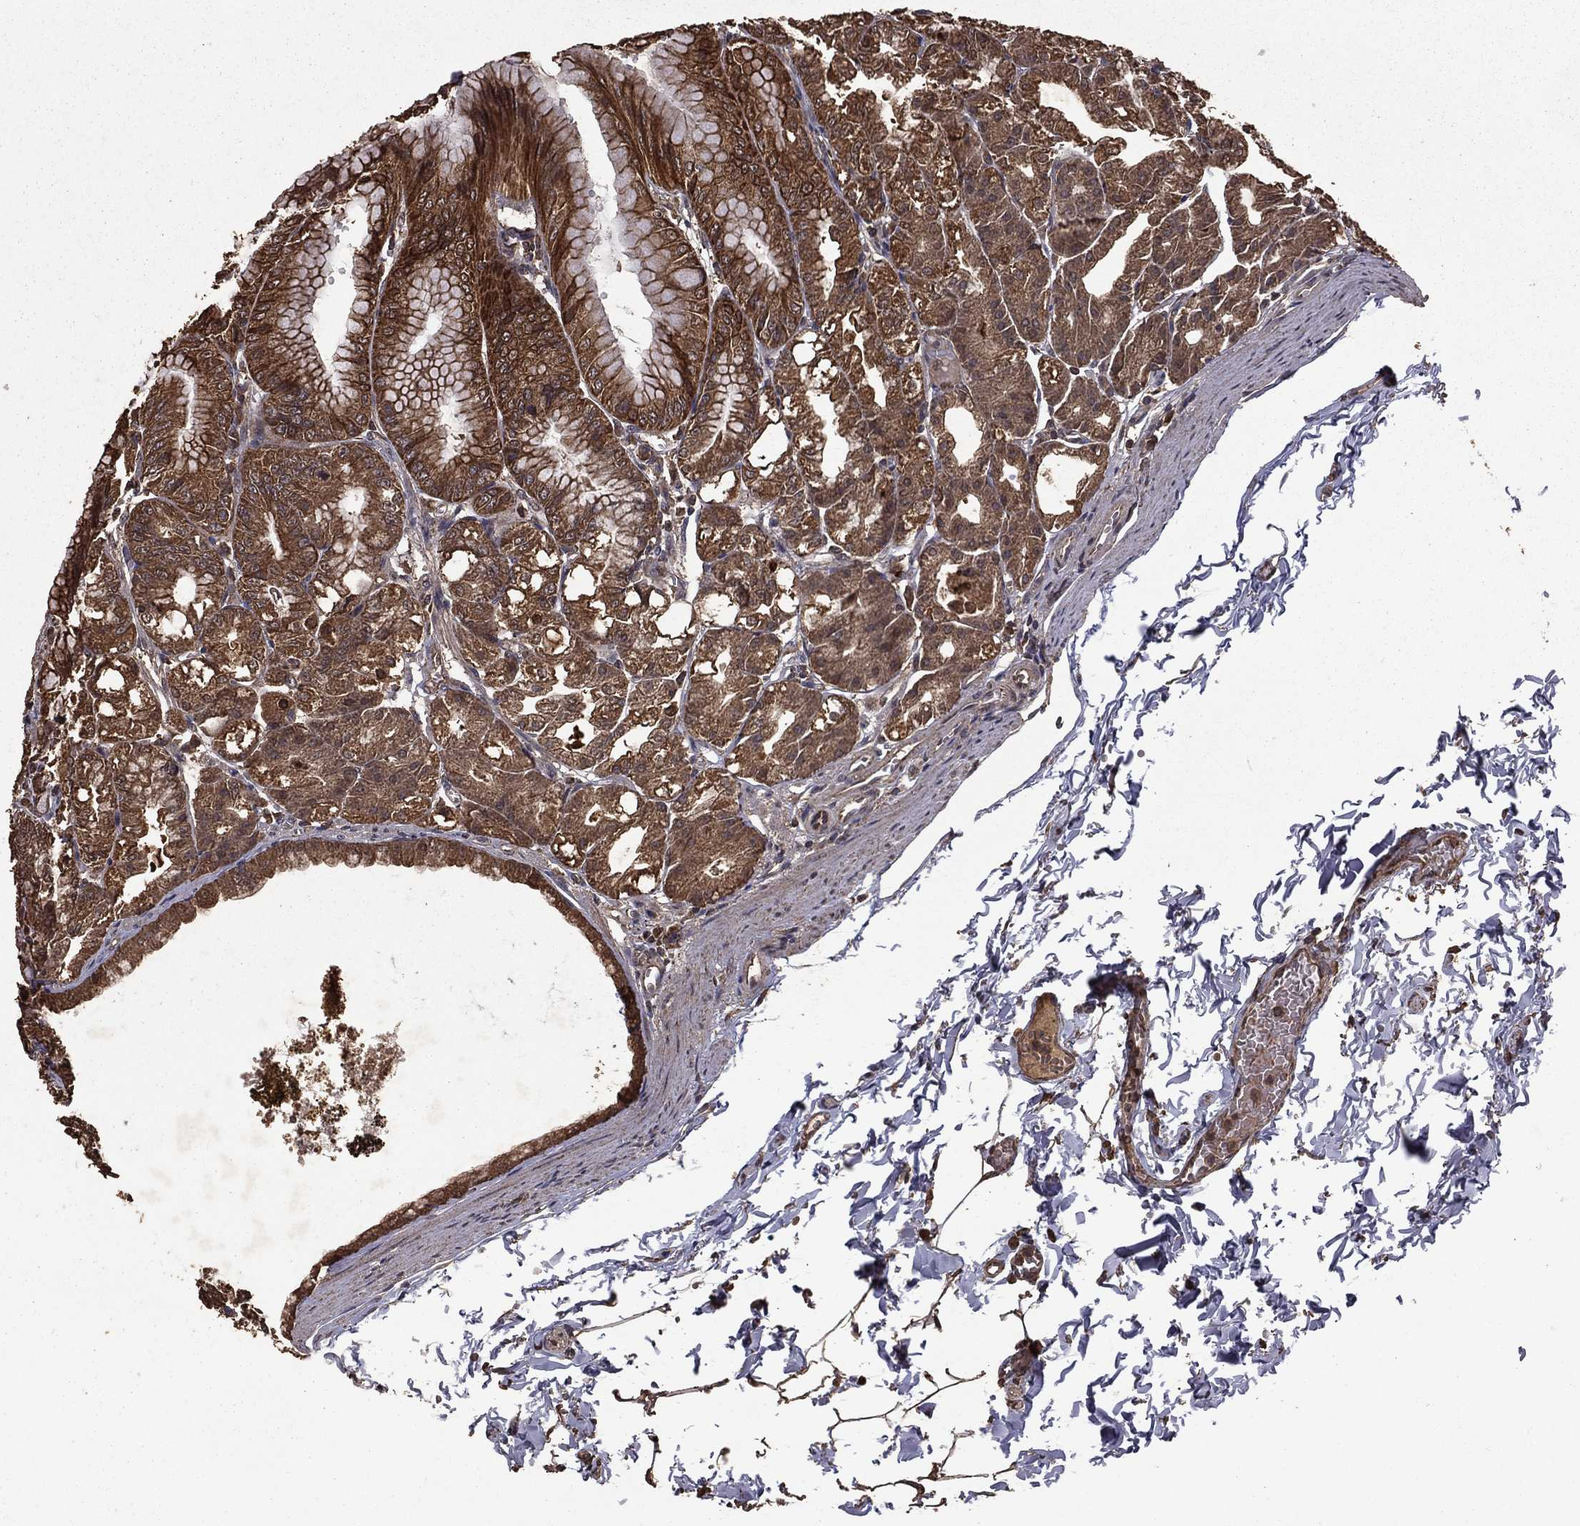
{"staining": {"intensity": "moderate", "quantity": ">75%", "location": "cytoplasmic/membranous"}, "tissue": "stomach", "cell_type": "Glandular cells", "image_type": "normal", "snomed": [{"axis": "morphology", "description": "Normal tissue, NOS"}, {"axis": "topography", "description": "Stomach"}], "caption": "Protein staining of normal stomach reveals moderate cytoplasmic/membranous positivity in about >75% of glandular cells. The protein of interest is shown in brown color, while the nuclei are stained blue.", "gene": "BIRC6", "patient": {"sex": "male", "age": 71}}